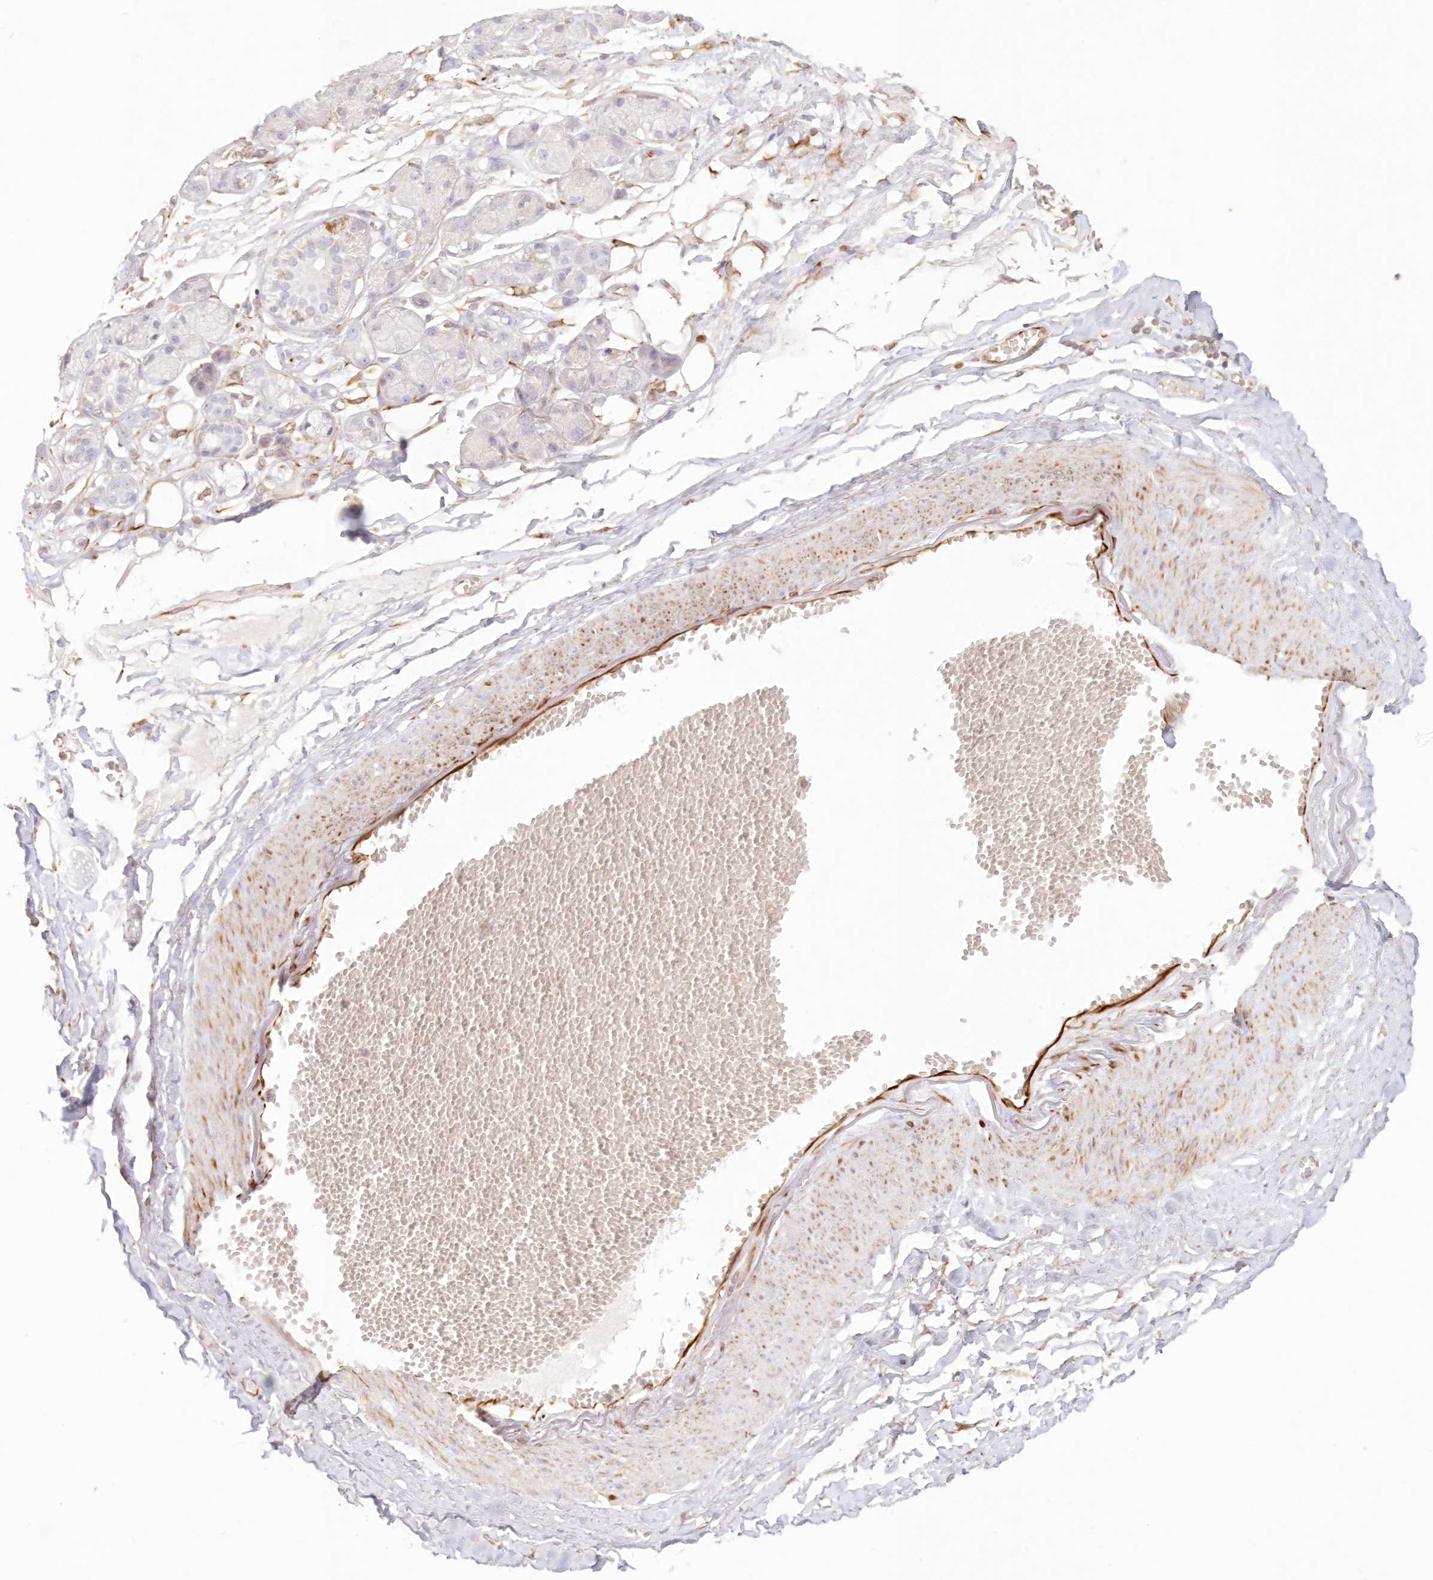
{"staining": {"intensity": "weak", "quantity": "25%-75%", "location": "cytoplasmic/membranous"}, "tissue": "adipose tissue", "cell_type": "Adipocytes", "image_type": "normal", "snomed": [{"axis": "morphology", "description": "Normal tissue, NOS"}, {"axis": "morphology", "description": "Inflammation, NOS"}, {"axis": "topography", "description": "Salivary gland"}, {"axis": "topography", "description": "Peripheral nerve tissue"}], "caption": "Protein staining of normal adipose tissue demonstrates weak cytoplasmic/membranous staining in about 25%-75% of adipocytes. (Brightfield microscopy of DAB IHC at high magnification).", "gene": "DMRTB1", "patient": {"sex": "female", "age": 75}}